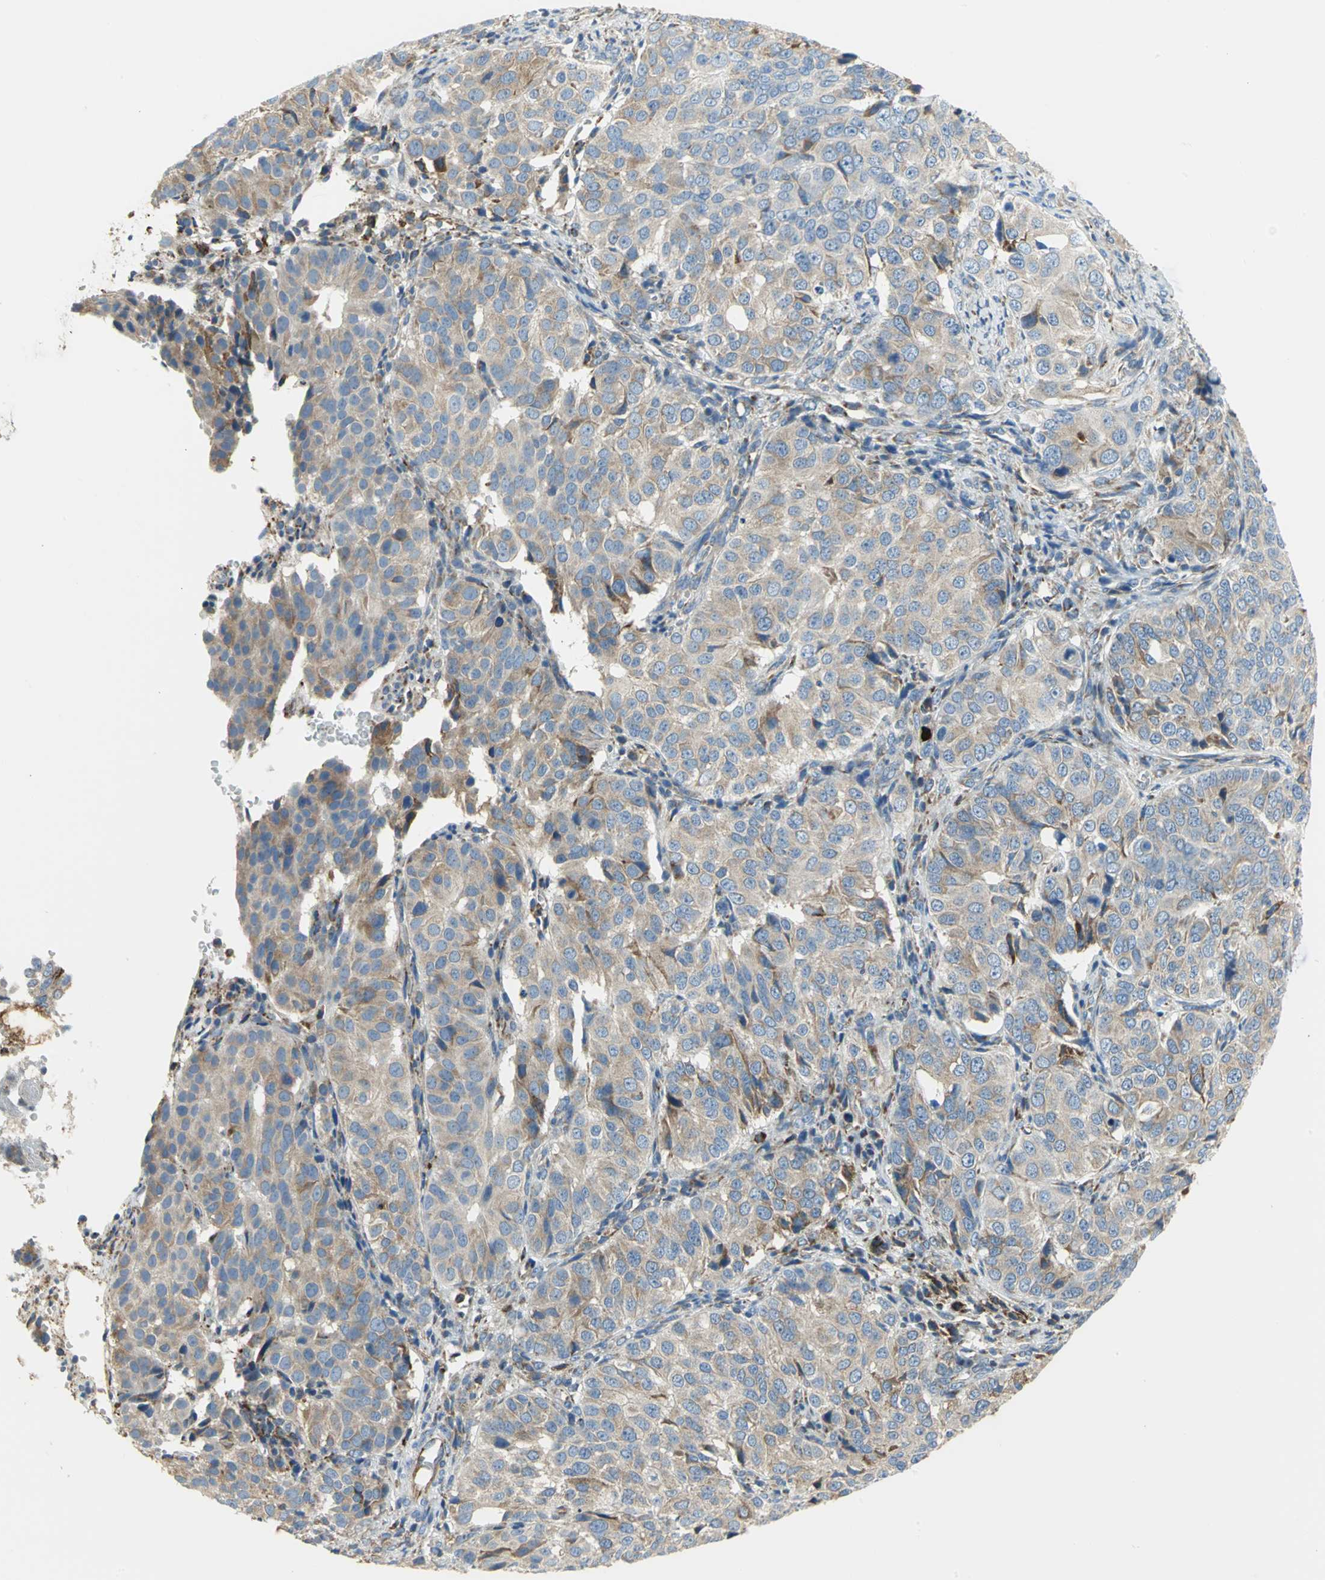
{"staining": {"intensity": "moderate", "quantity": ">75%", "location": "cytoplasmic/membranous"}, "tissue": "ovarian cancer", "cell_type": "Tumor cells", "image_type": "cancer", "snomed": [{"axis": "morphology", "description": "Carcinoma, endometroid"}, {"axis": "topography", "description": "Ovary"}], "caption": "A high-resolution micrograph shows immunohistochemistry staining of endometroid carcinoma (ovarian), which displays moderate cytoplasmic/membranous positivity in about >75% of tumor cells. The staining is performed using DAB (3,3'-diaminobenzidine) brown chromogen to label protein expression. The nuclei are counter-stained blue using hematoxylin.", "gene": "TULP4", "patient": {"sex": "female", "age": 51}}